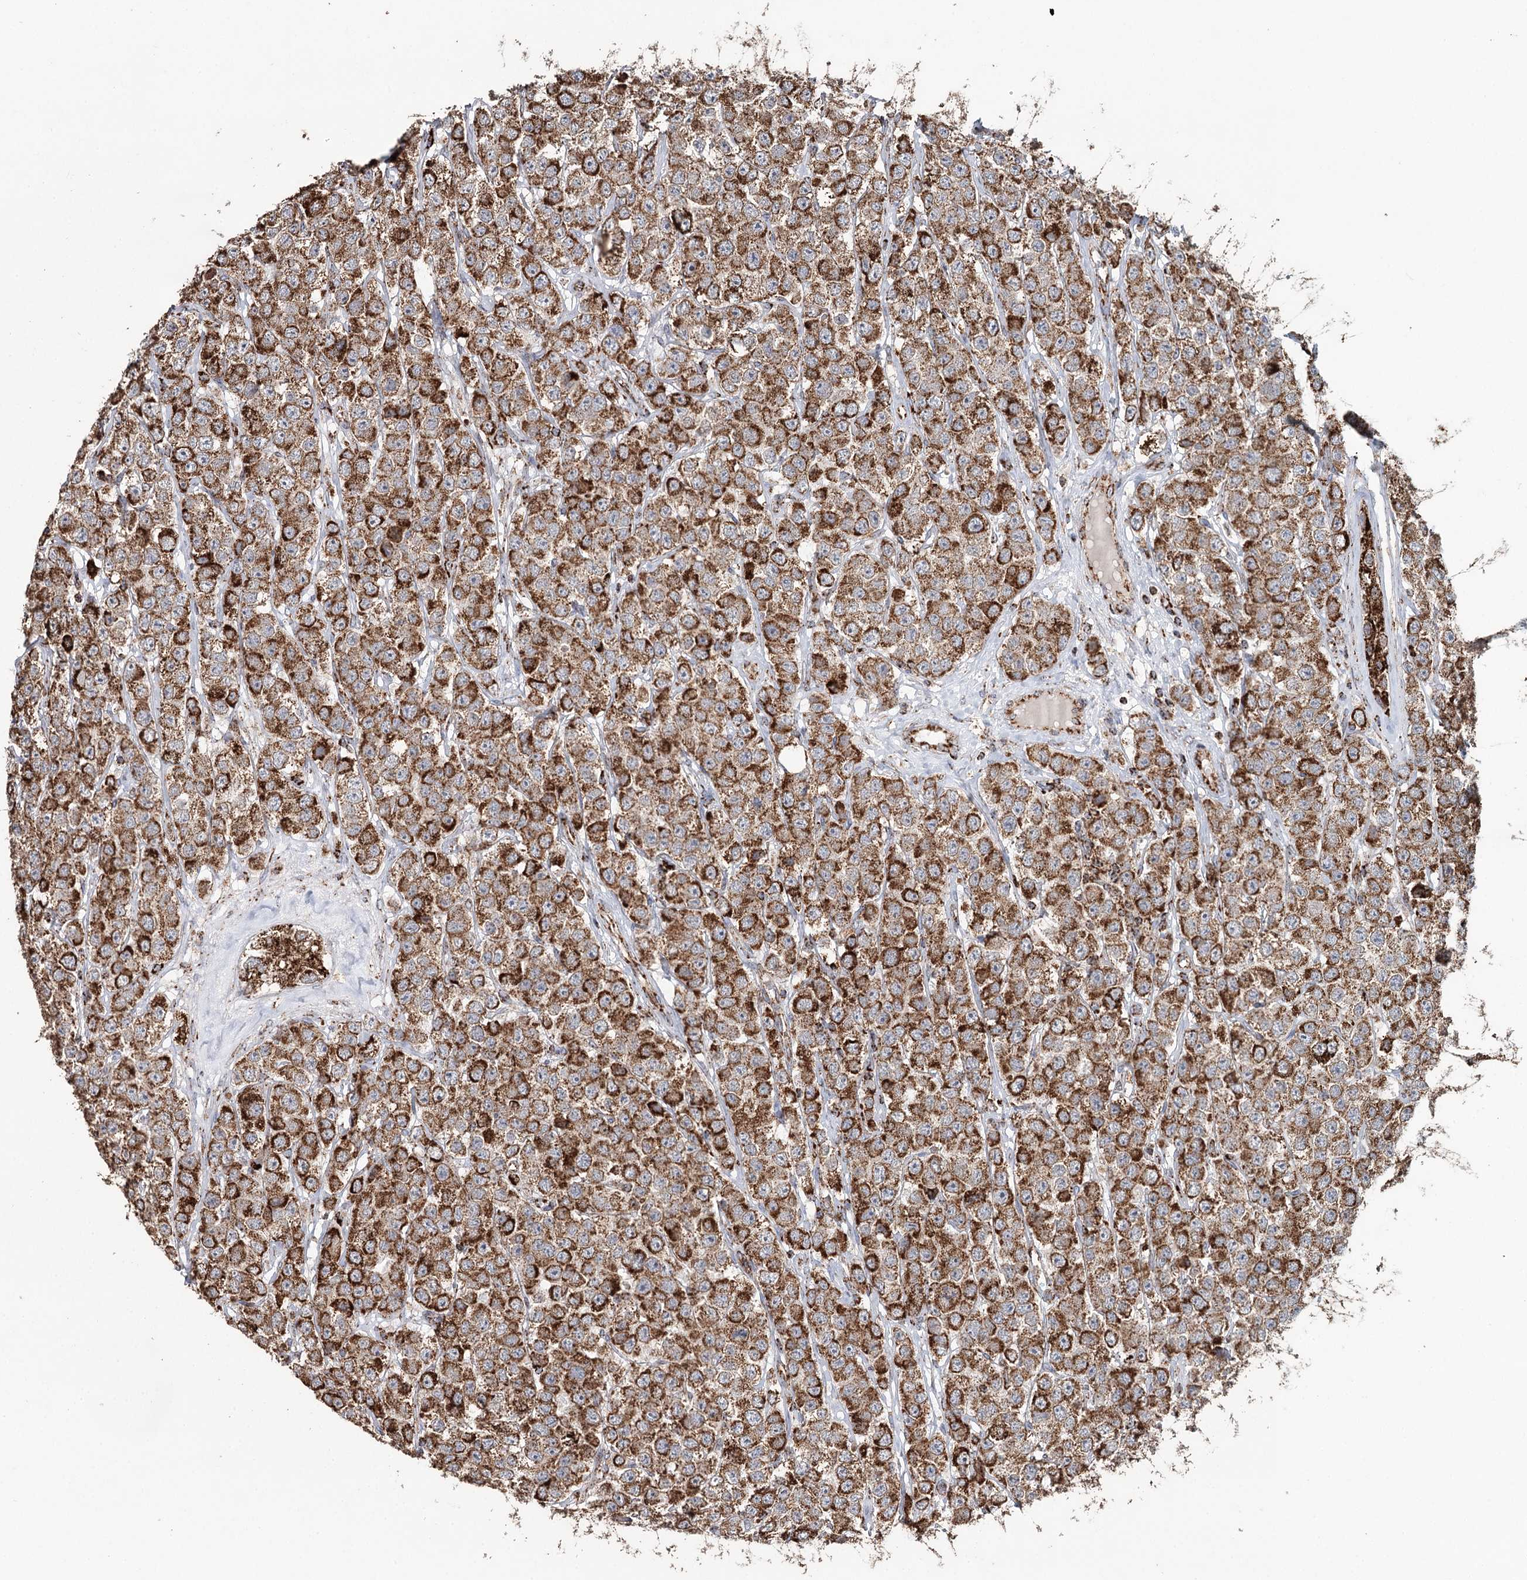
{"staining": {"intensity": "strong", "quantity": ">75%", "location": "cytoplasmic/membranous"}, "tissue": "testis cancer", "cell_type": "Tumor cells", "image_type": "cancer", "snomed": [{"axis": "morphology", "description": "Seminoma, NOS"}, {"axis": "topography", "description": "Testis"}], "caption": "Immunohistochemical staining of testis cancer exhibits strong cytoplasmic/membranous protein staining in approximately >75% of tumor cells.", "gene": "APH1A", "patient": {"sex": "male", "age": 28}}